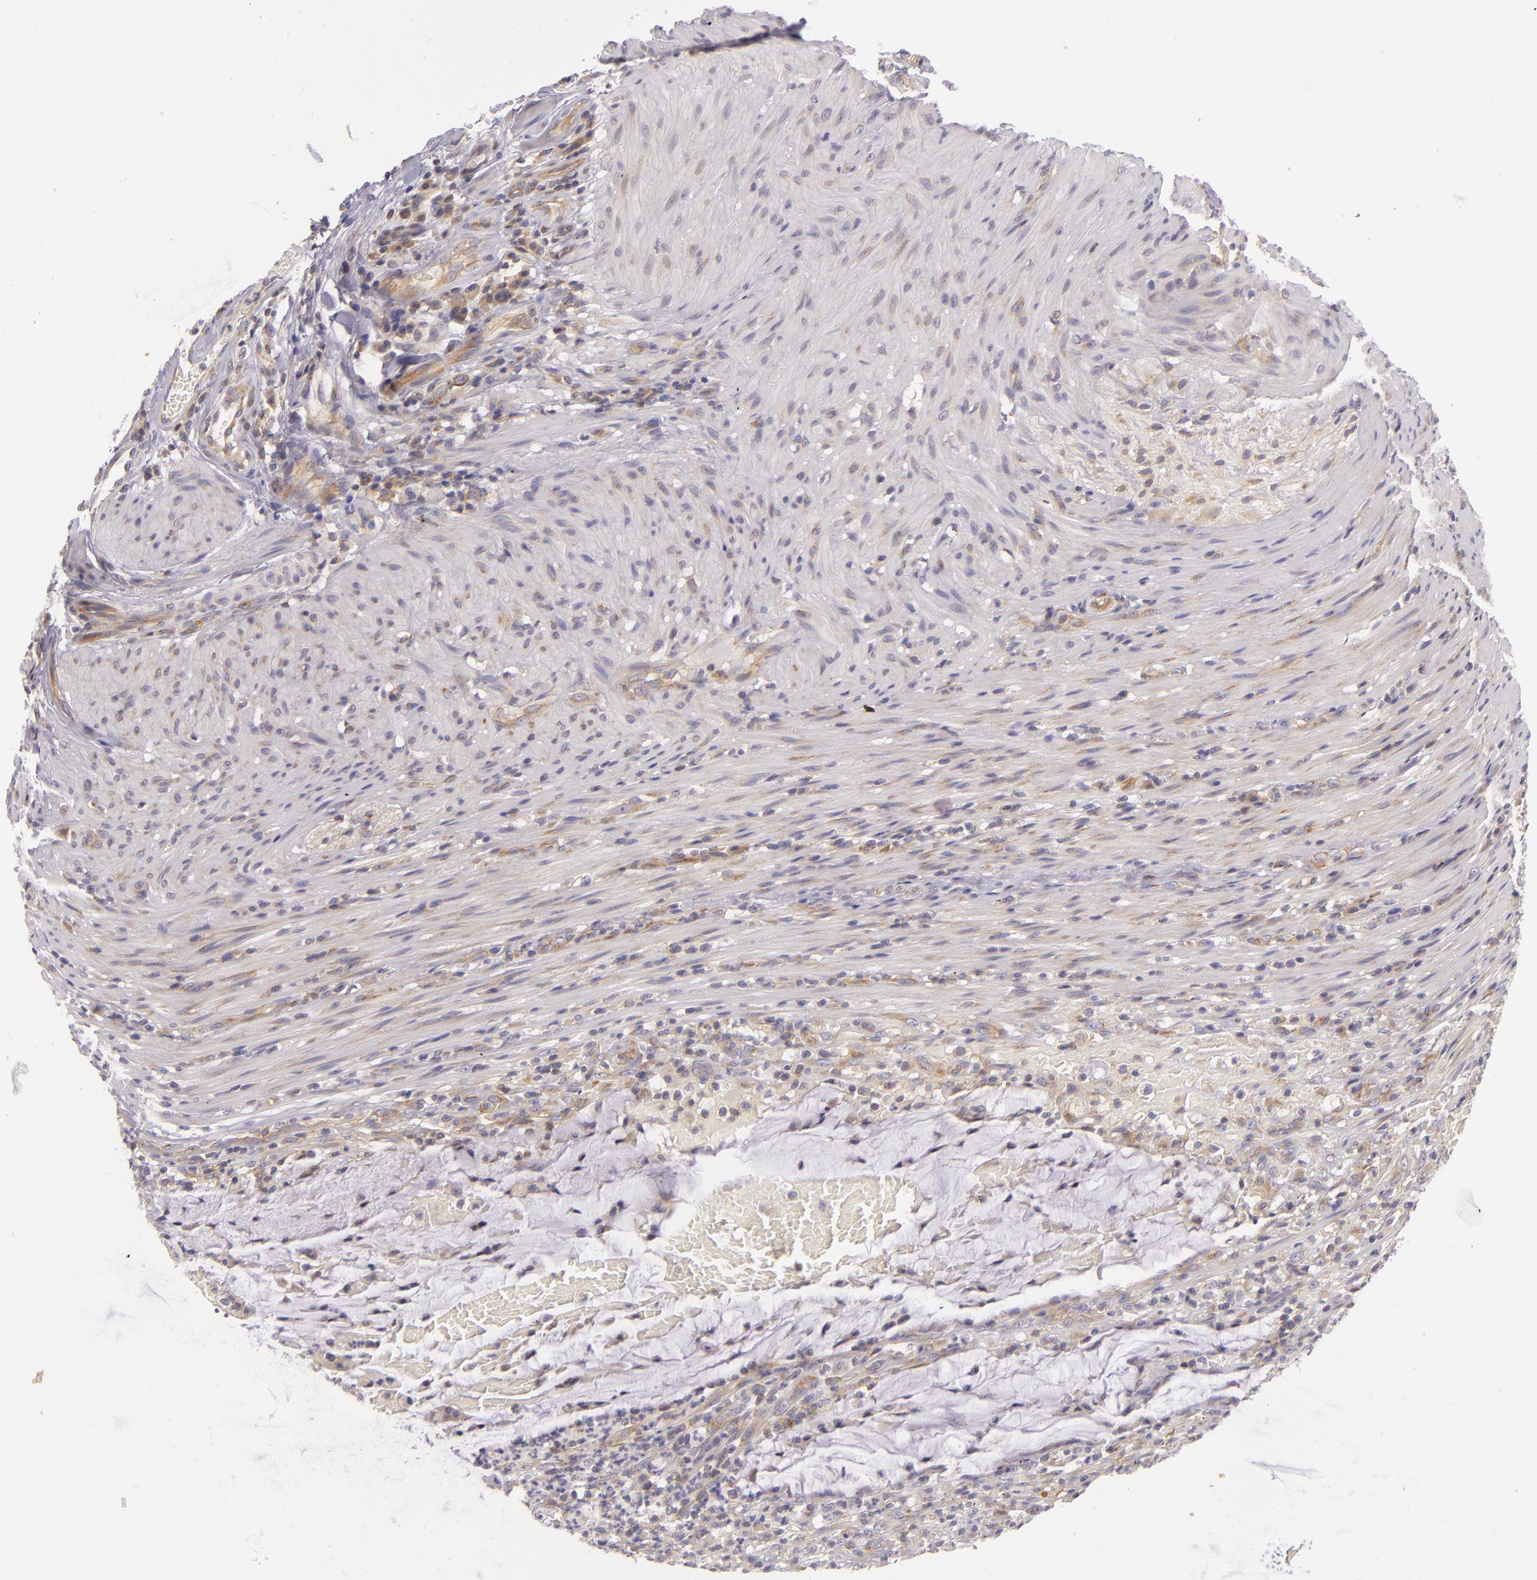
{"staining": {"intensity": "weak", "quantity": "<25%", "location": "cytoplasmic/membranous"}, "tissue": "colorectal cancer", "cell_type": "Tumor cells", "image_type": "cancer", "snomed": [{"axis": "morphology", "description": "Adenocarcinoma, NOS"}, {"axis": "topography", "description": "Colon"}], "caption": "Micrograph shows no protein staining in tumor cells of colorectal adenocarcinoma tissue. Nuclei are stained in blue.", "gene": "UPF3B", "patient": {"sex": "male", "age": 54}}